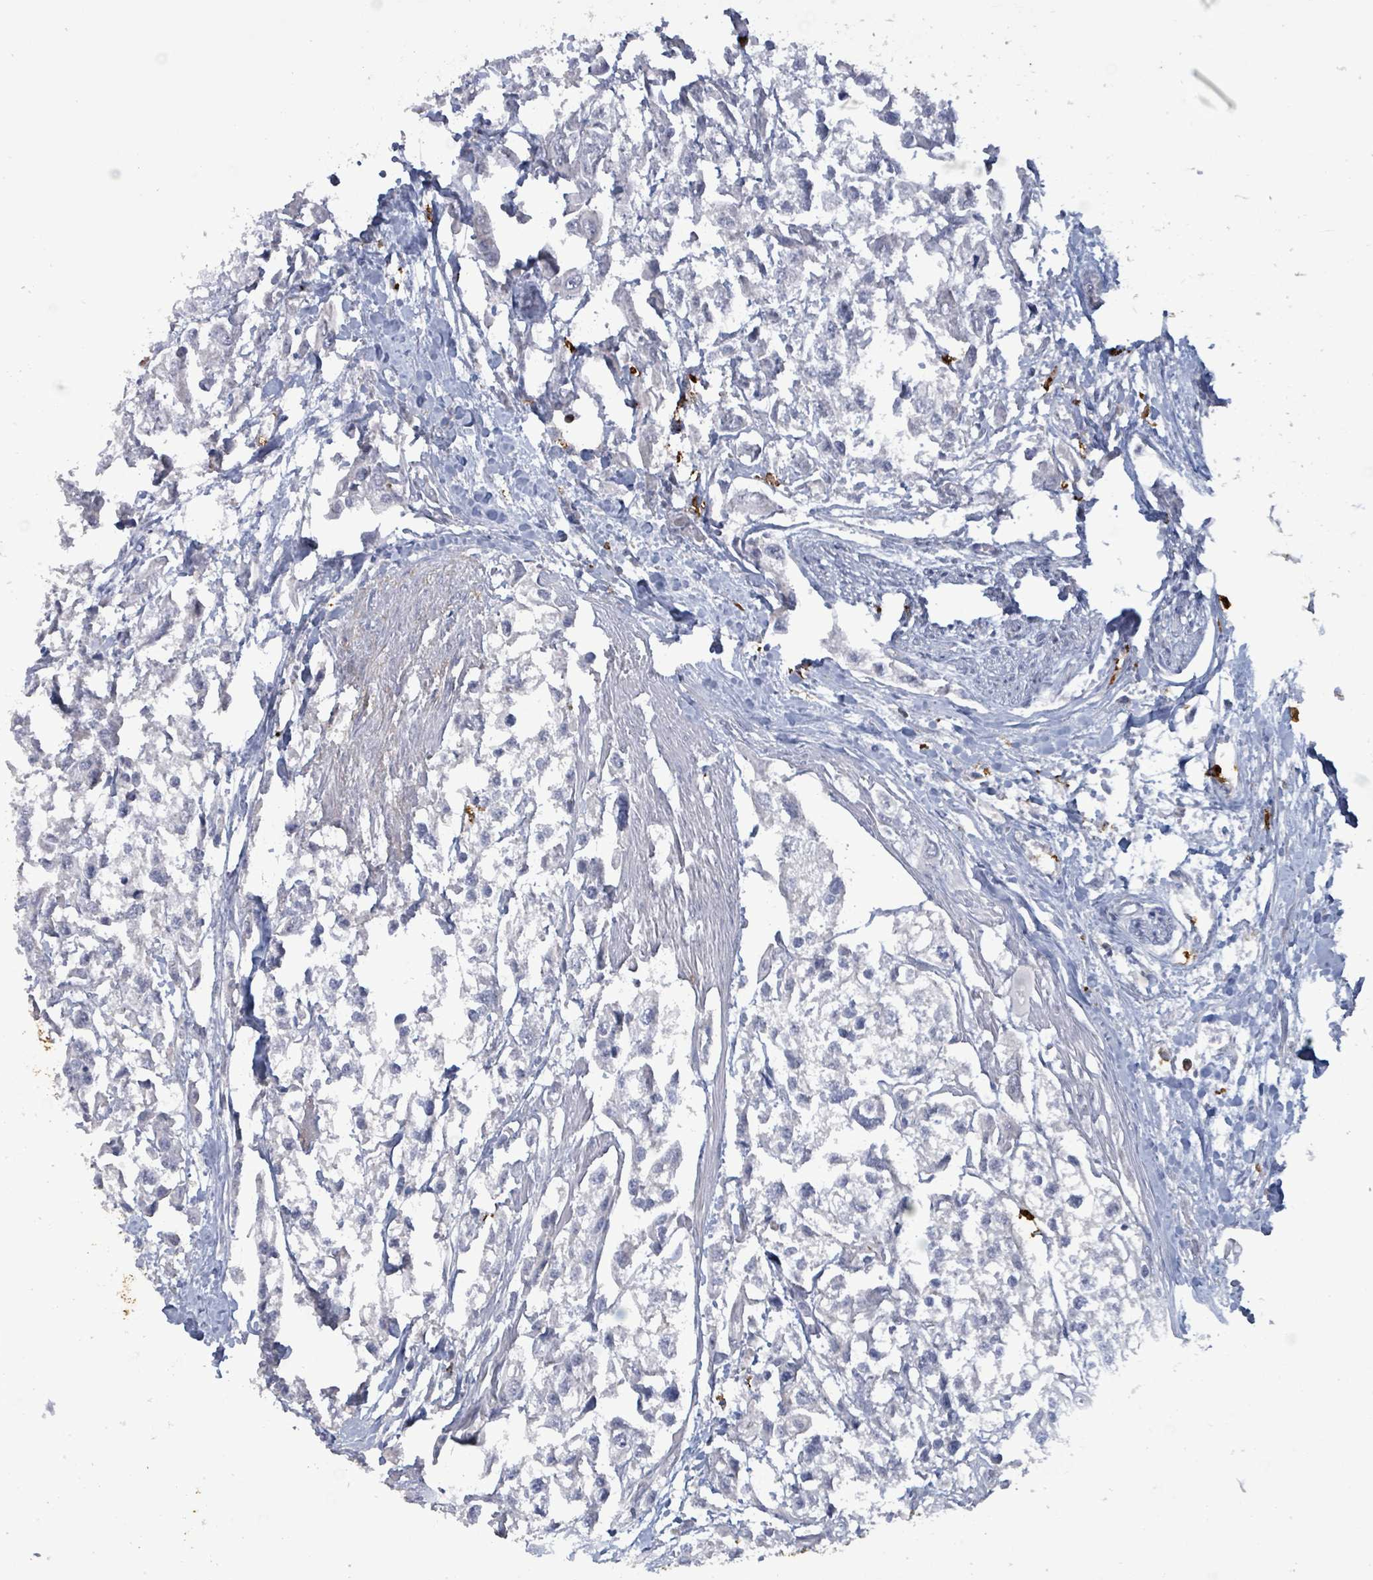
{"staining": {"intensity": "negative", "quantity": "none", "location": "none"}, "tissue": "urothelial cancer", "cell_type": "Tumor cells", "image_type": "cancer", "snomed": [{"axis": "morphology", "description": "Urothelial carcinoma, High grade"}, {"axis": "topography", "description": "Urinary bladder"}], "caption": "IHC histopathology image of human urothelial cancer stained for a protein (brown), which exhibits no staining in tumor cells.", "gene": "FAM210A", "patient": {"sex": "male", "age": 67}}